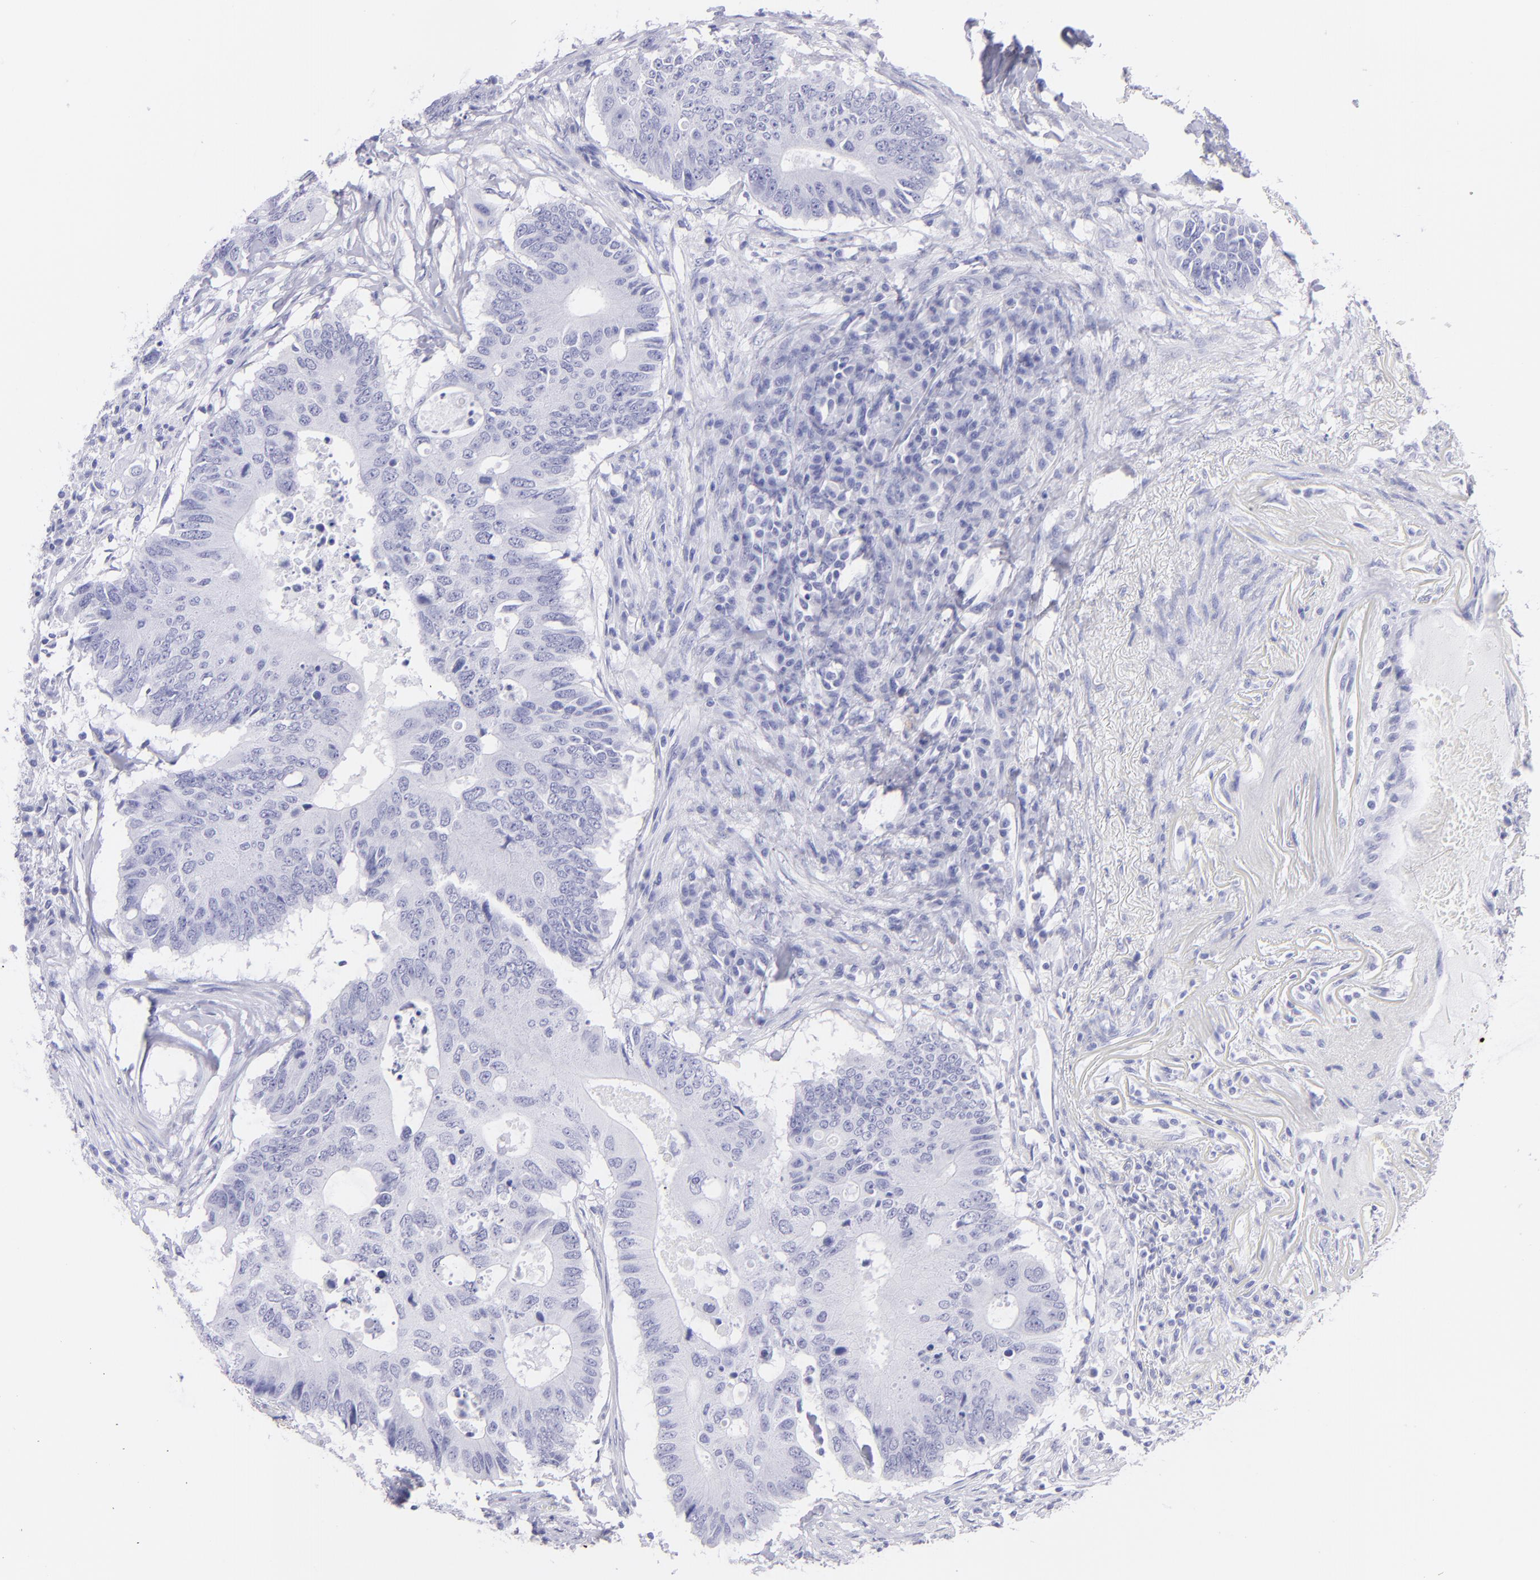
{"staining": {"intensity": "negative", "quantity": "none", "location": "none"}, "tissue": "colorectal cancer", "cell_type": "Tumor cells", "image_type": "cancer", "snomed": [{"axis": "morphology", "description": "Adenocarcinoma, NOS"}, {"axis": "topography", "description": "Colon"}], "caption": "Immunohistochemistry (IHC) photomicrograph of human colorectal adenocarcinoma stained for a protein (brown), which exhibits no staining in tumor cells.", "gene": "PIP", "patient": {"sex": "male", "age": 71}}